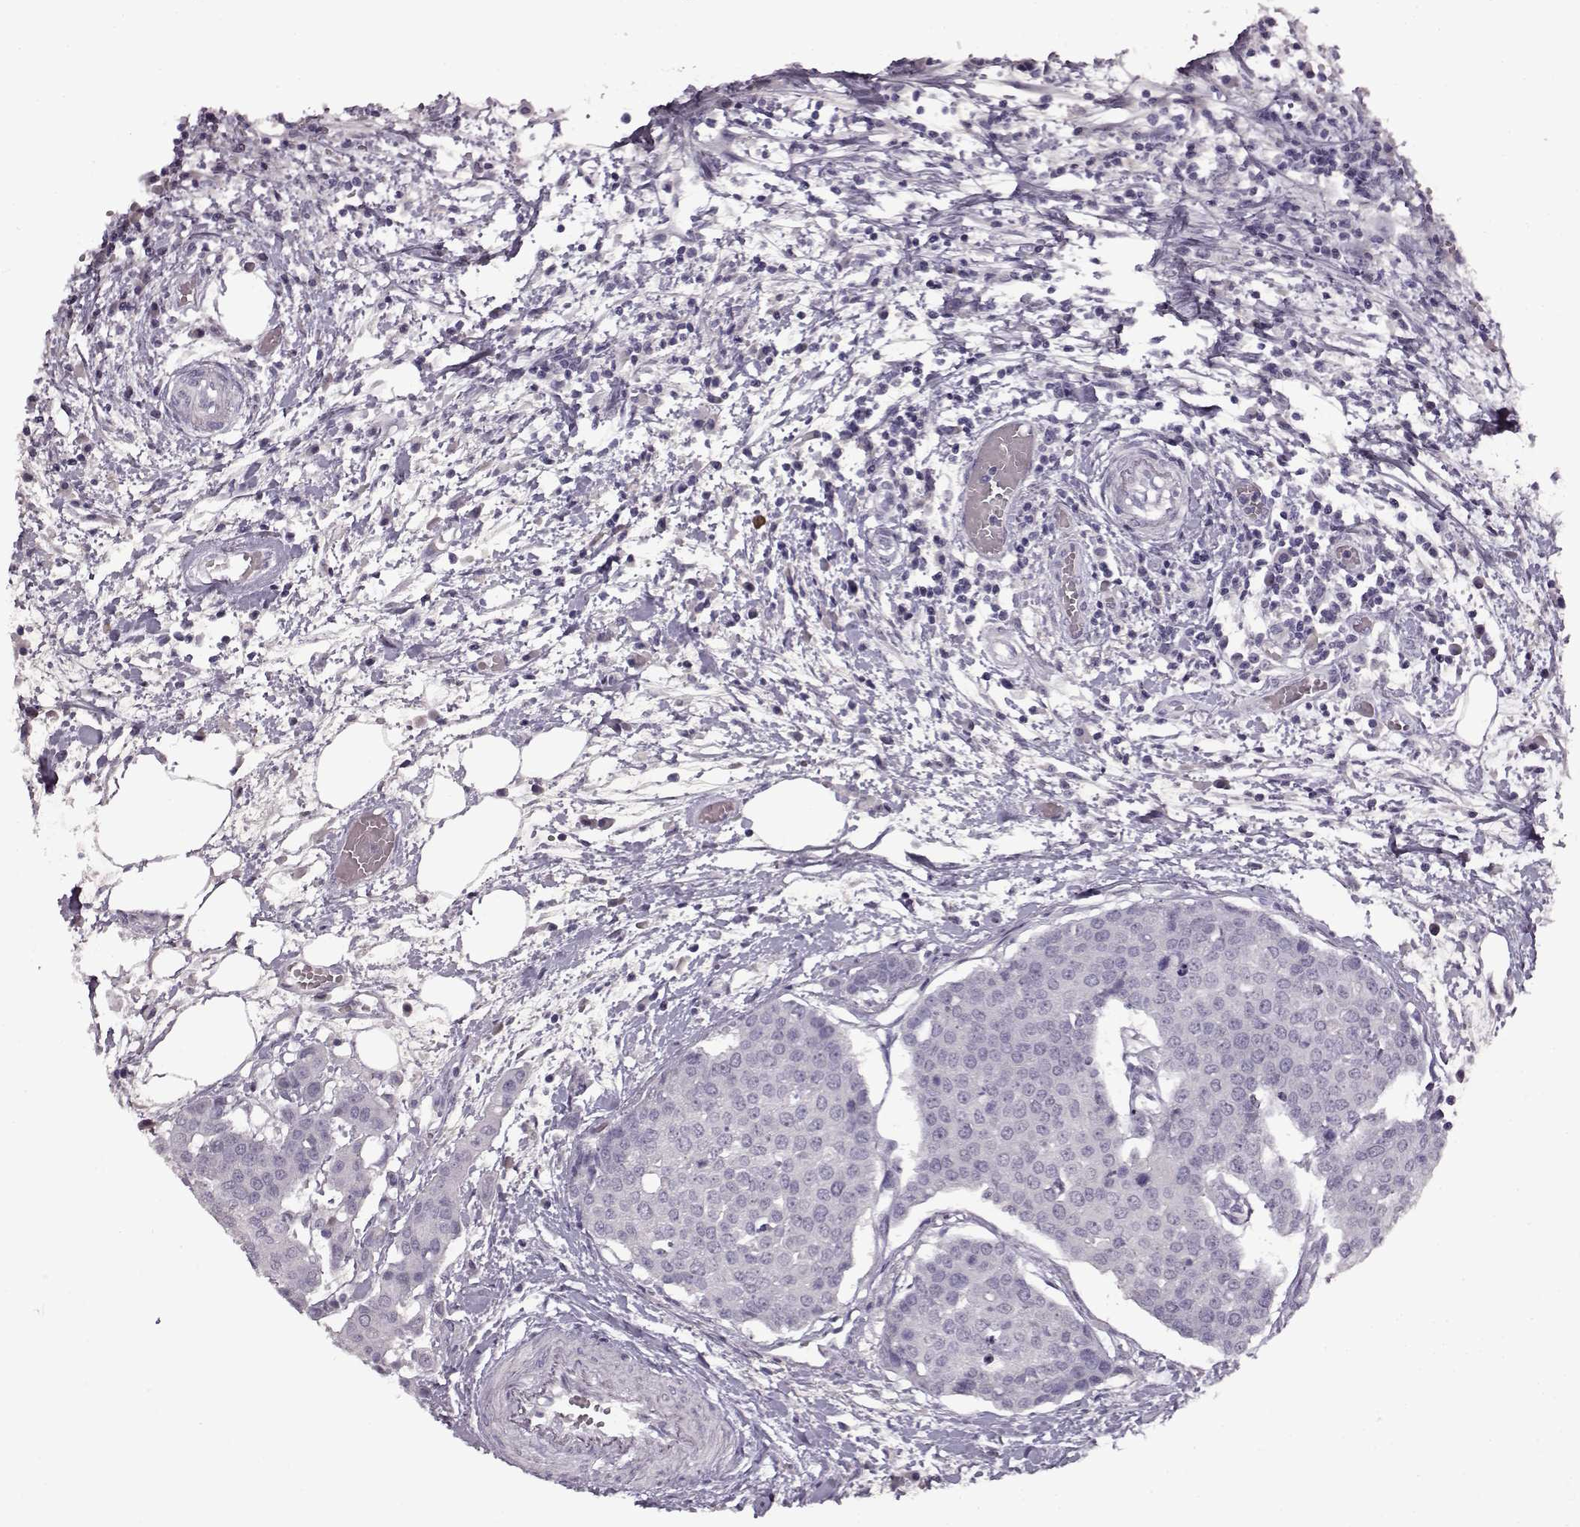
{"staining": {"intensity": "negative", "quantity": "none", "location": "none"}, "tissue": "carcinoid", "cell_type": "Tumor cells", "image_type": "cancer", "snomed": [{"axis": "morphology", "description": "Carcinoid, malignant, NOS"}, {"axis": "topography", "description": "Colon"}], "caption": "Tumor cells are negative for brown protein staining in malignant carcinoid.", "gene": "FSHB", "patient": {"sex": "male", "age": 81}}